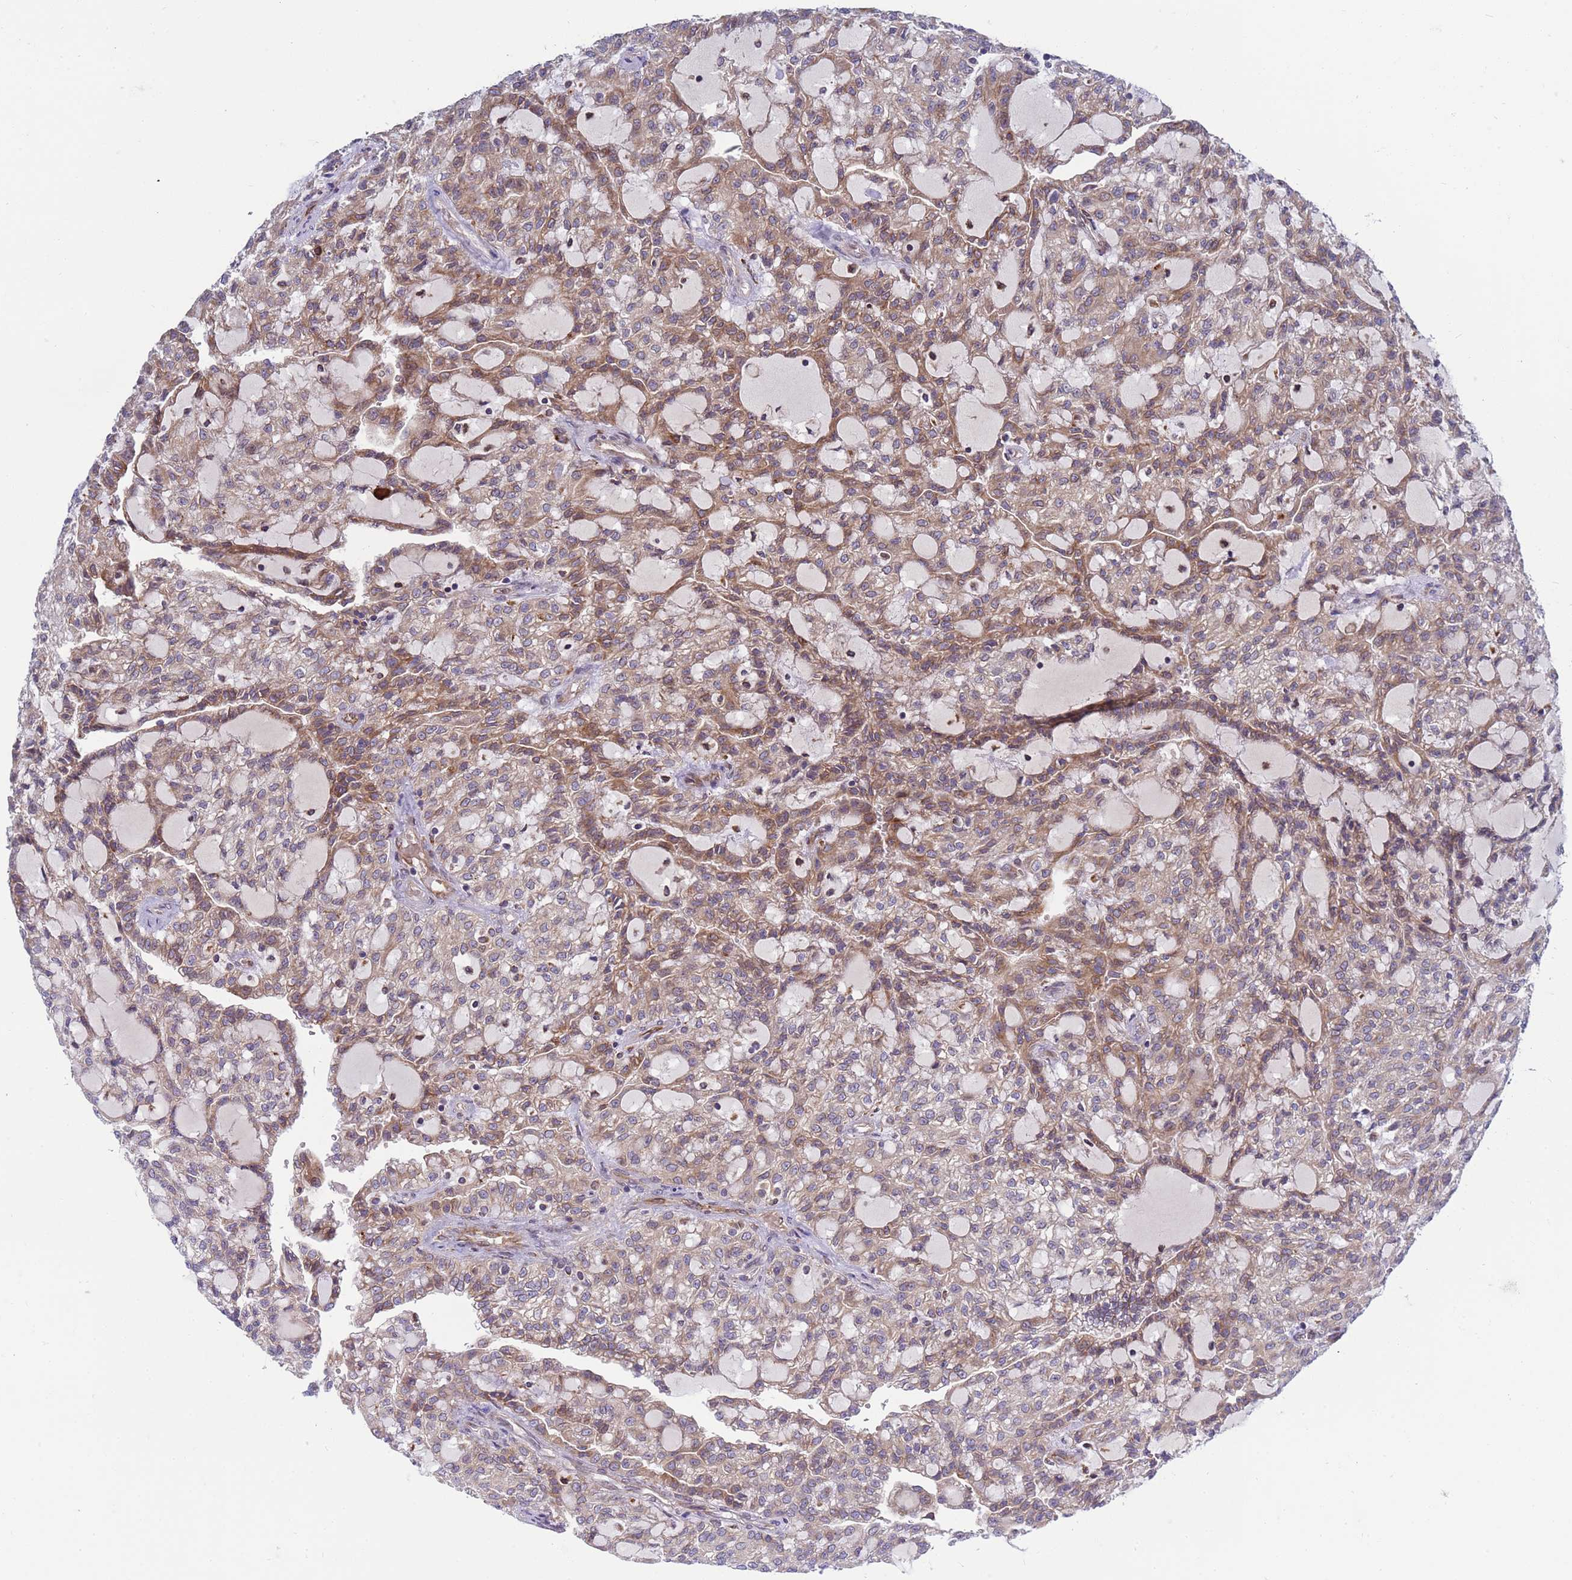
{"staining": {"intensity": "weak", "quantity": ">75%", "location": "cytoplasmic/membranous"}, "tissue": "renal cancer", "cell_type": "Tumor cells", "image_type": "cancer", "snomed": [{"axis": "morphology", "description": "Adenocarcinoma, NOS"}, {"axis": "topography", "description": "Kidney"}], "caption": "A low amount of weak cytoplasmic/membranous staining is identified in approximately >75% of tumor cells in renal adenocarcinoma tissue.", "gene": "RAPGEF4", "patient": {"sex": "male", "age": 63}}